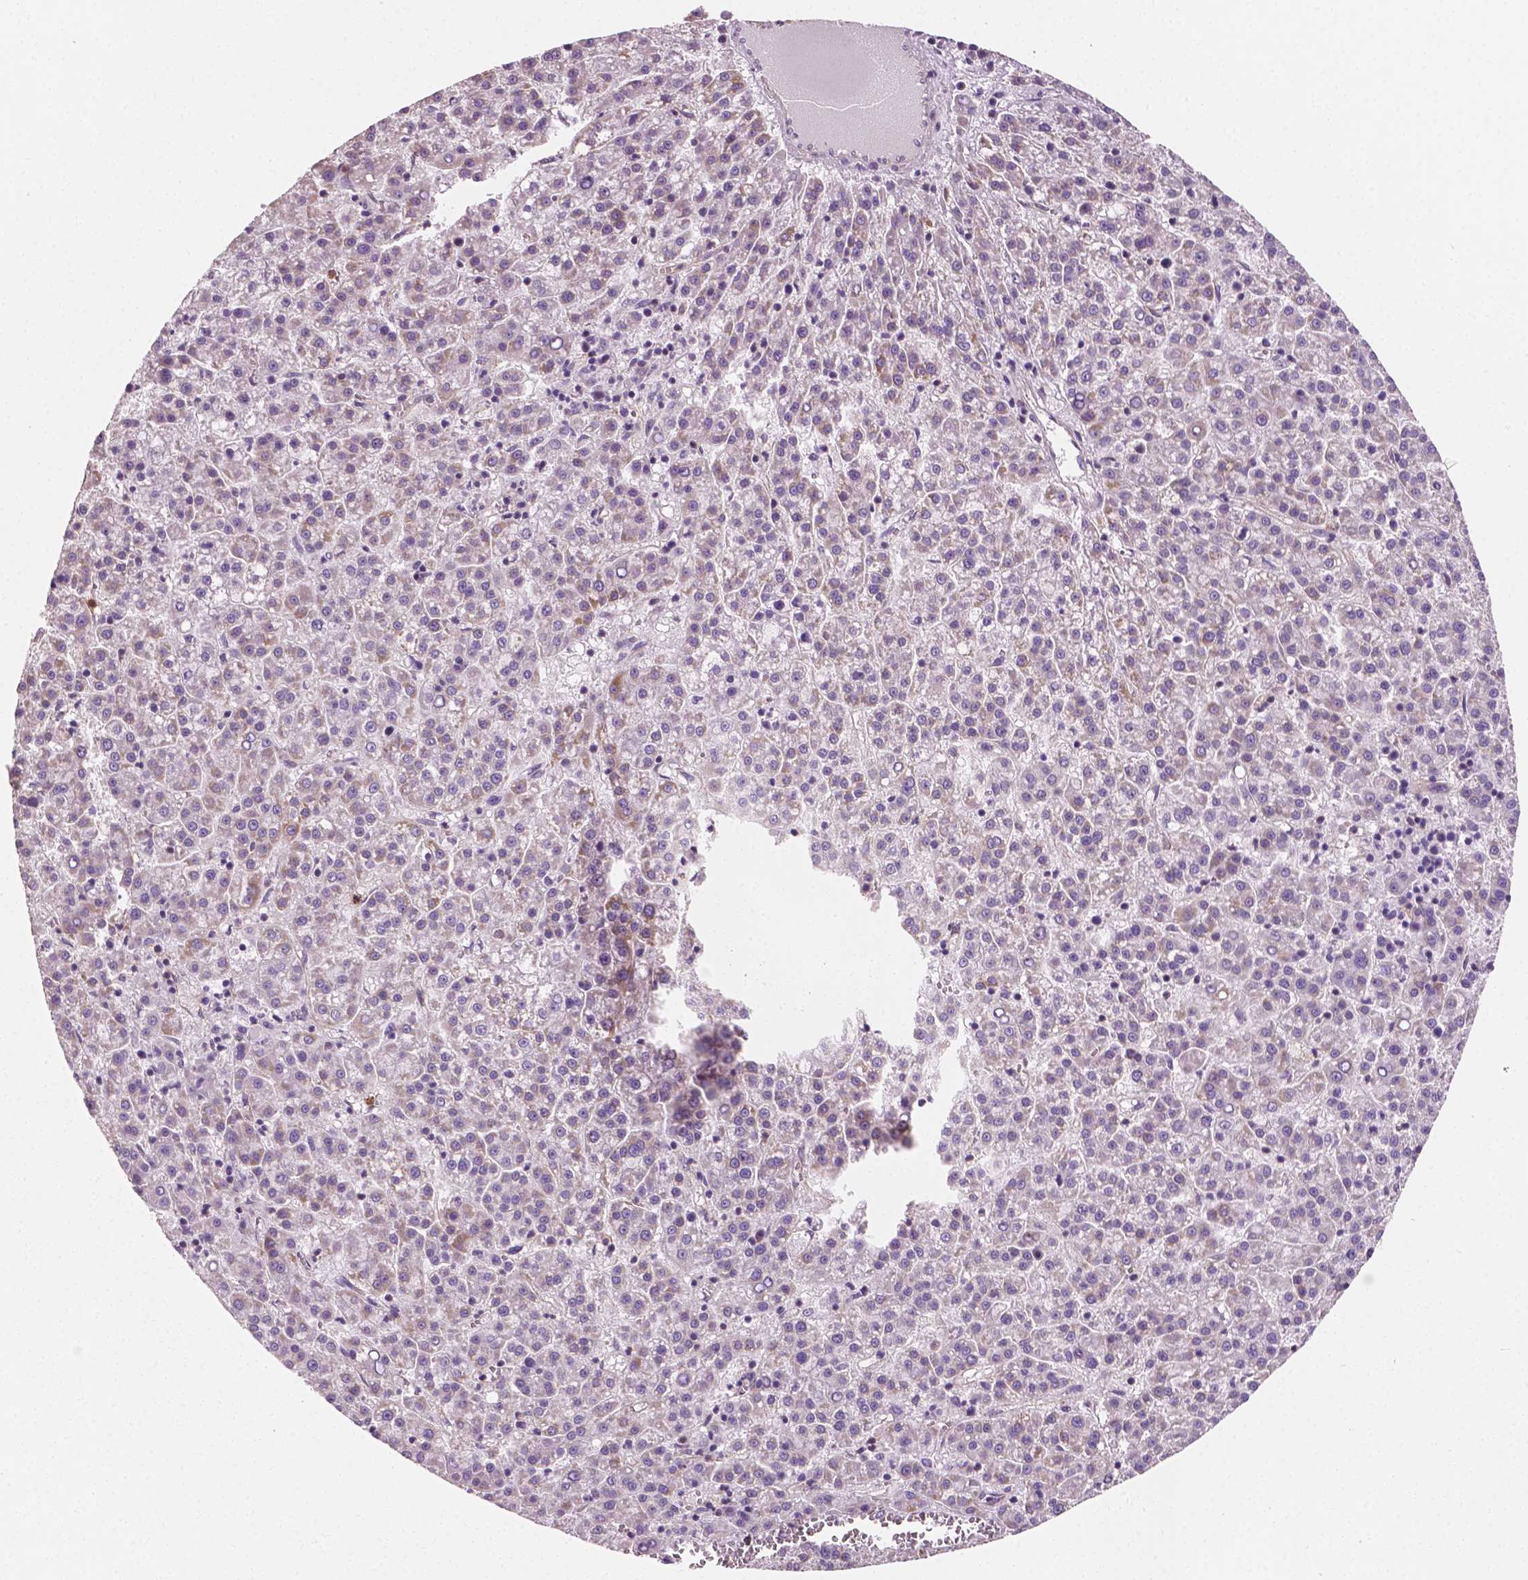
{"staining": {"intensity": "negative", "quantity": "none", "location": "none"}, "tissue": "liver cancer", "cell_type": "Tumor cells", "image_type": "cancer", "snomed": [{"axis": "morphology", "description": "Carcinoma, Hepatocellular, NOS"}, {"axis": "topography", "description": "Liver"}], "caption": "Image shows no protein expression in tumor cells of liver hepatocellular carcinoma tissue.", "gene": "PTX3", "patient": {"sex": "female", "age": 58}}